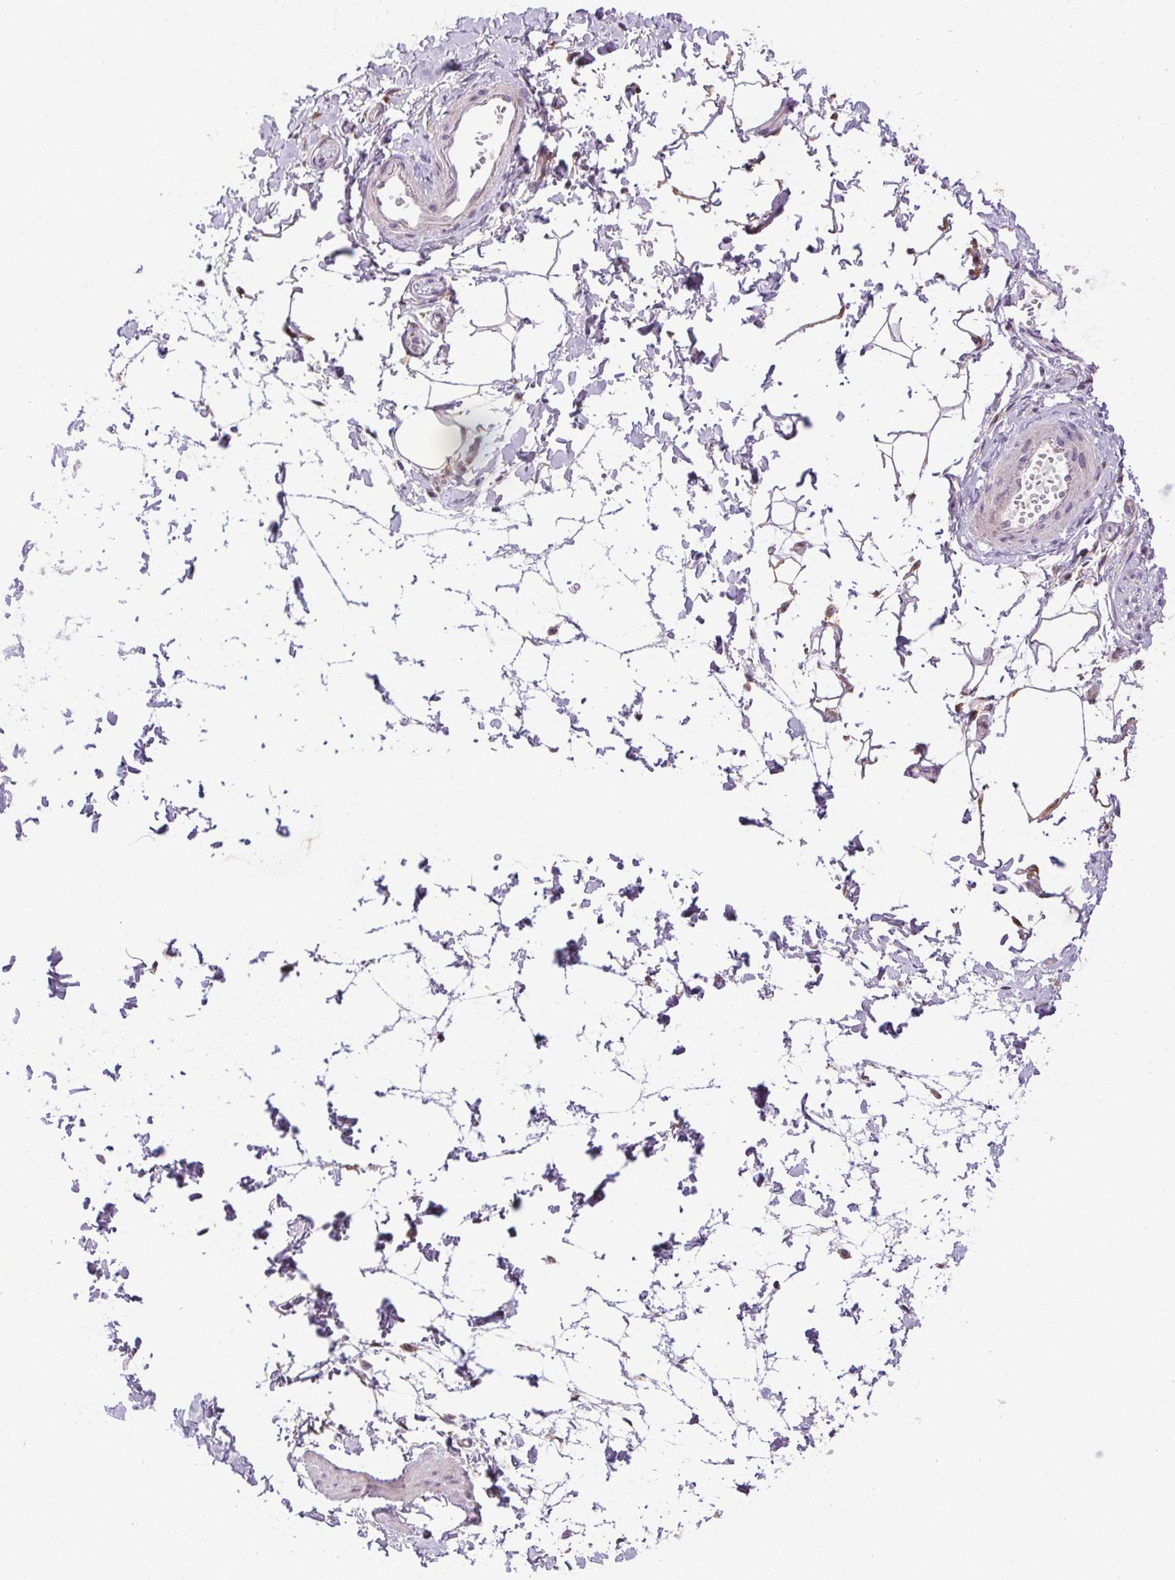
{"staining": {"intensity": "negative", "quantity": "none", "location": "none"}, "tissue": "adipose tissue", "cell_type": "Adipocytes", "image_type": "normal", "snomed": [{"axis": "morphology", "description": "Normal tissue, NOS"}, {"axis": "topography", "description": "Smooth muscle"}, {"axis": "topography", "description": "Peripheral nerve tissue"}], "caption": "This is an immunohistochemistry (IHC) photomicrograph of unremarkable adipose tissue. There is no expression in adipocytes.", "gene": "LRRTM1", "patient": {"sex": "male", "age": 58}}